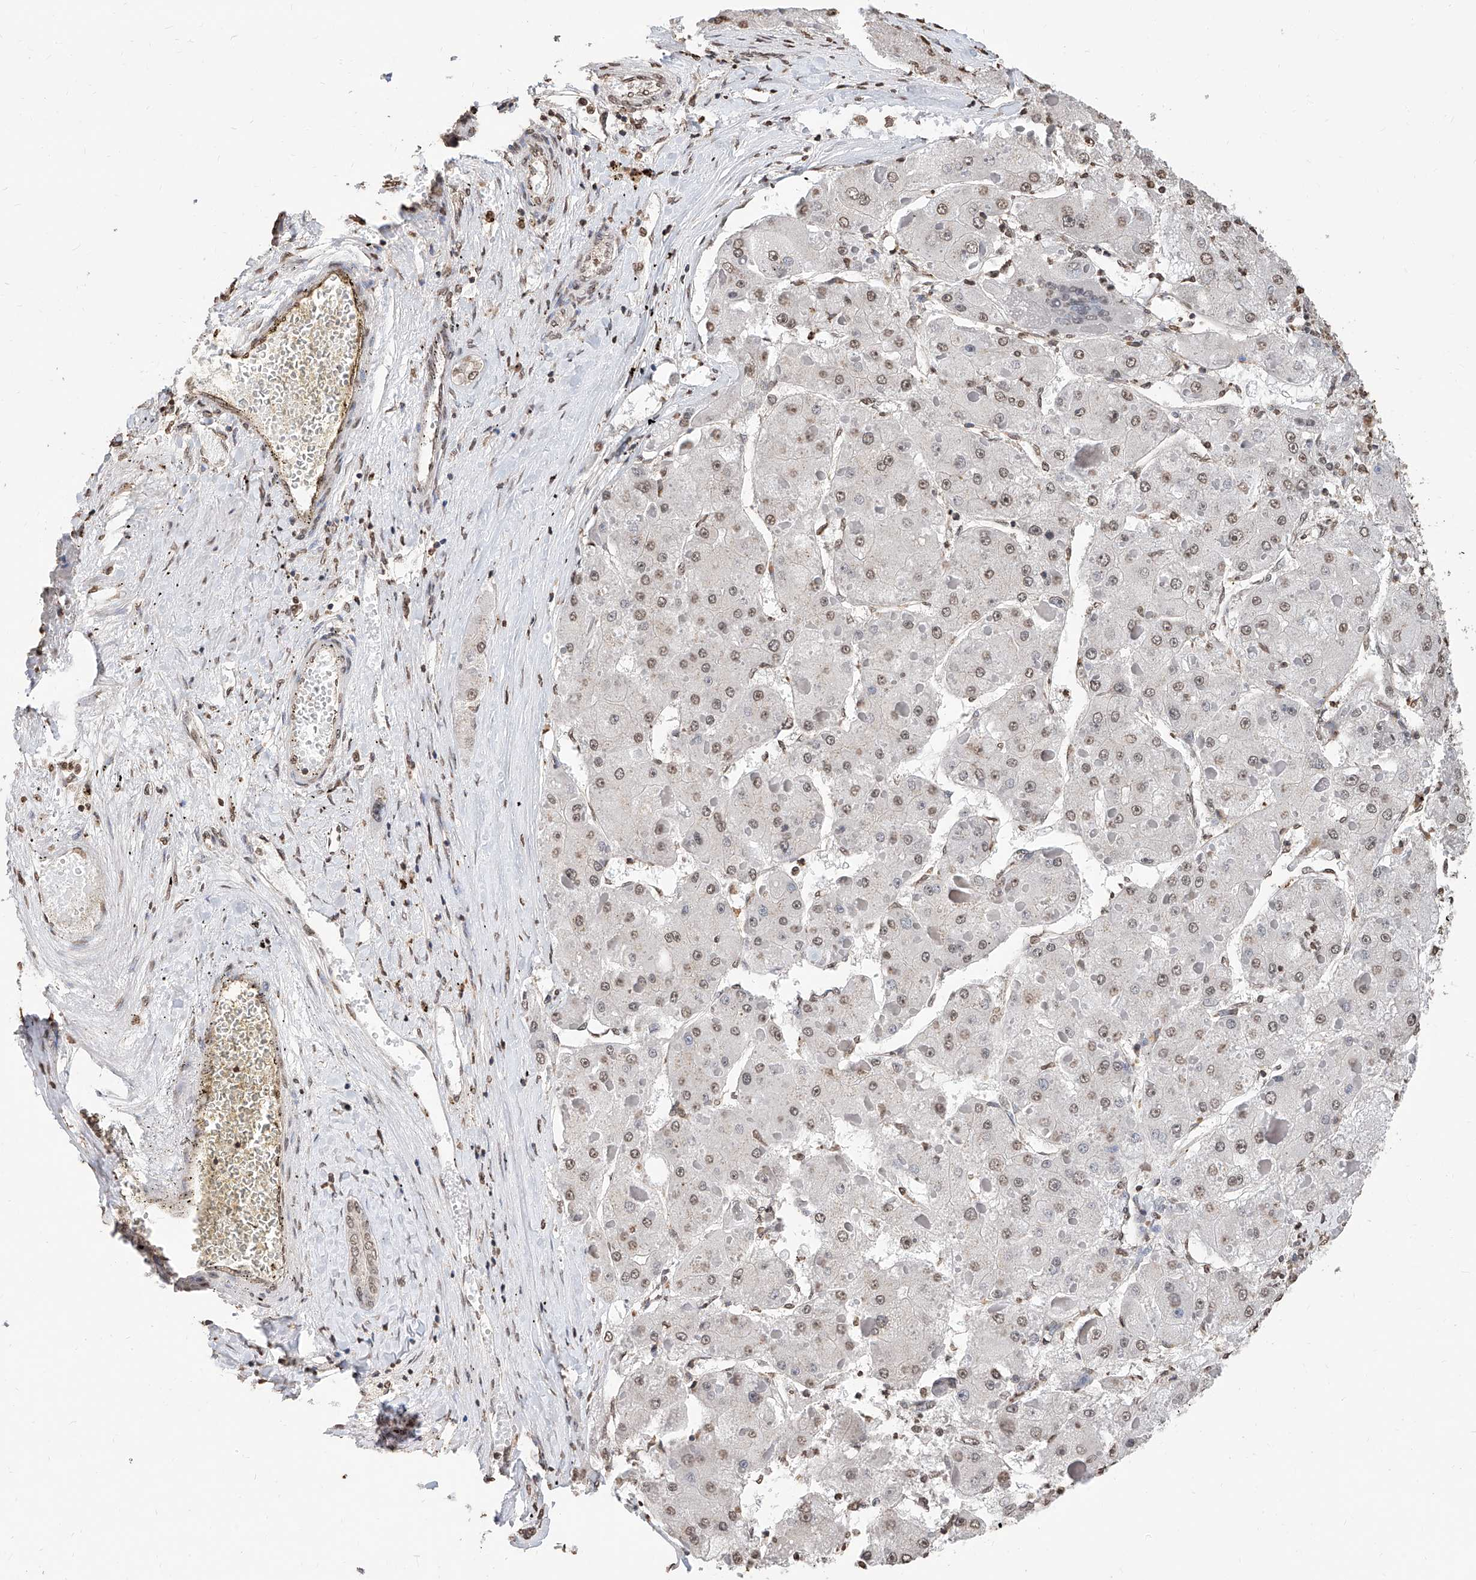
{"staining": {"intensity": "weak", "quantity": ">75%", "location": "nuclear"}, "tissue": "liver cancer", "cell_type": "Tumor cells", "image_type": "cancer", "snomed": [{"axis": "morphology", "description": "Carcinoma, Hepatocellular, NOS"}, {"axis": "topography", "description": "Liver"}], "caption": "A histopathology image of human hepatocellular carcinoma (liver) stained for a protein demonstrates weak nuclear brown staining in tumor cells. (Brightfield microscopy of DAB IHC at high magnification).", "gene": "RP9", "patient": {"sex": "female", "age": 73}}